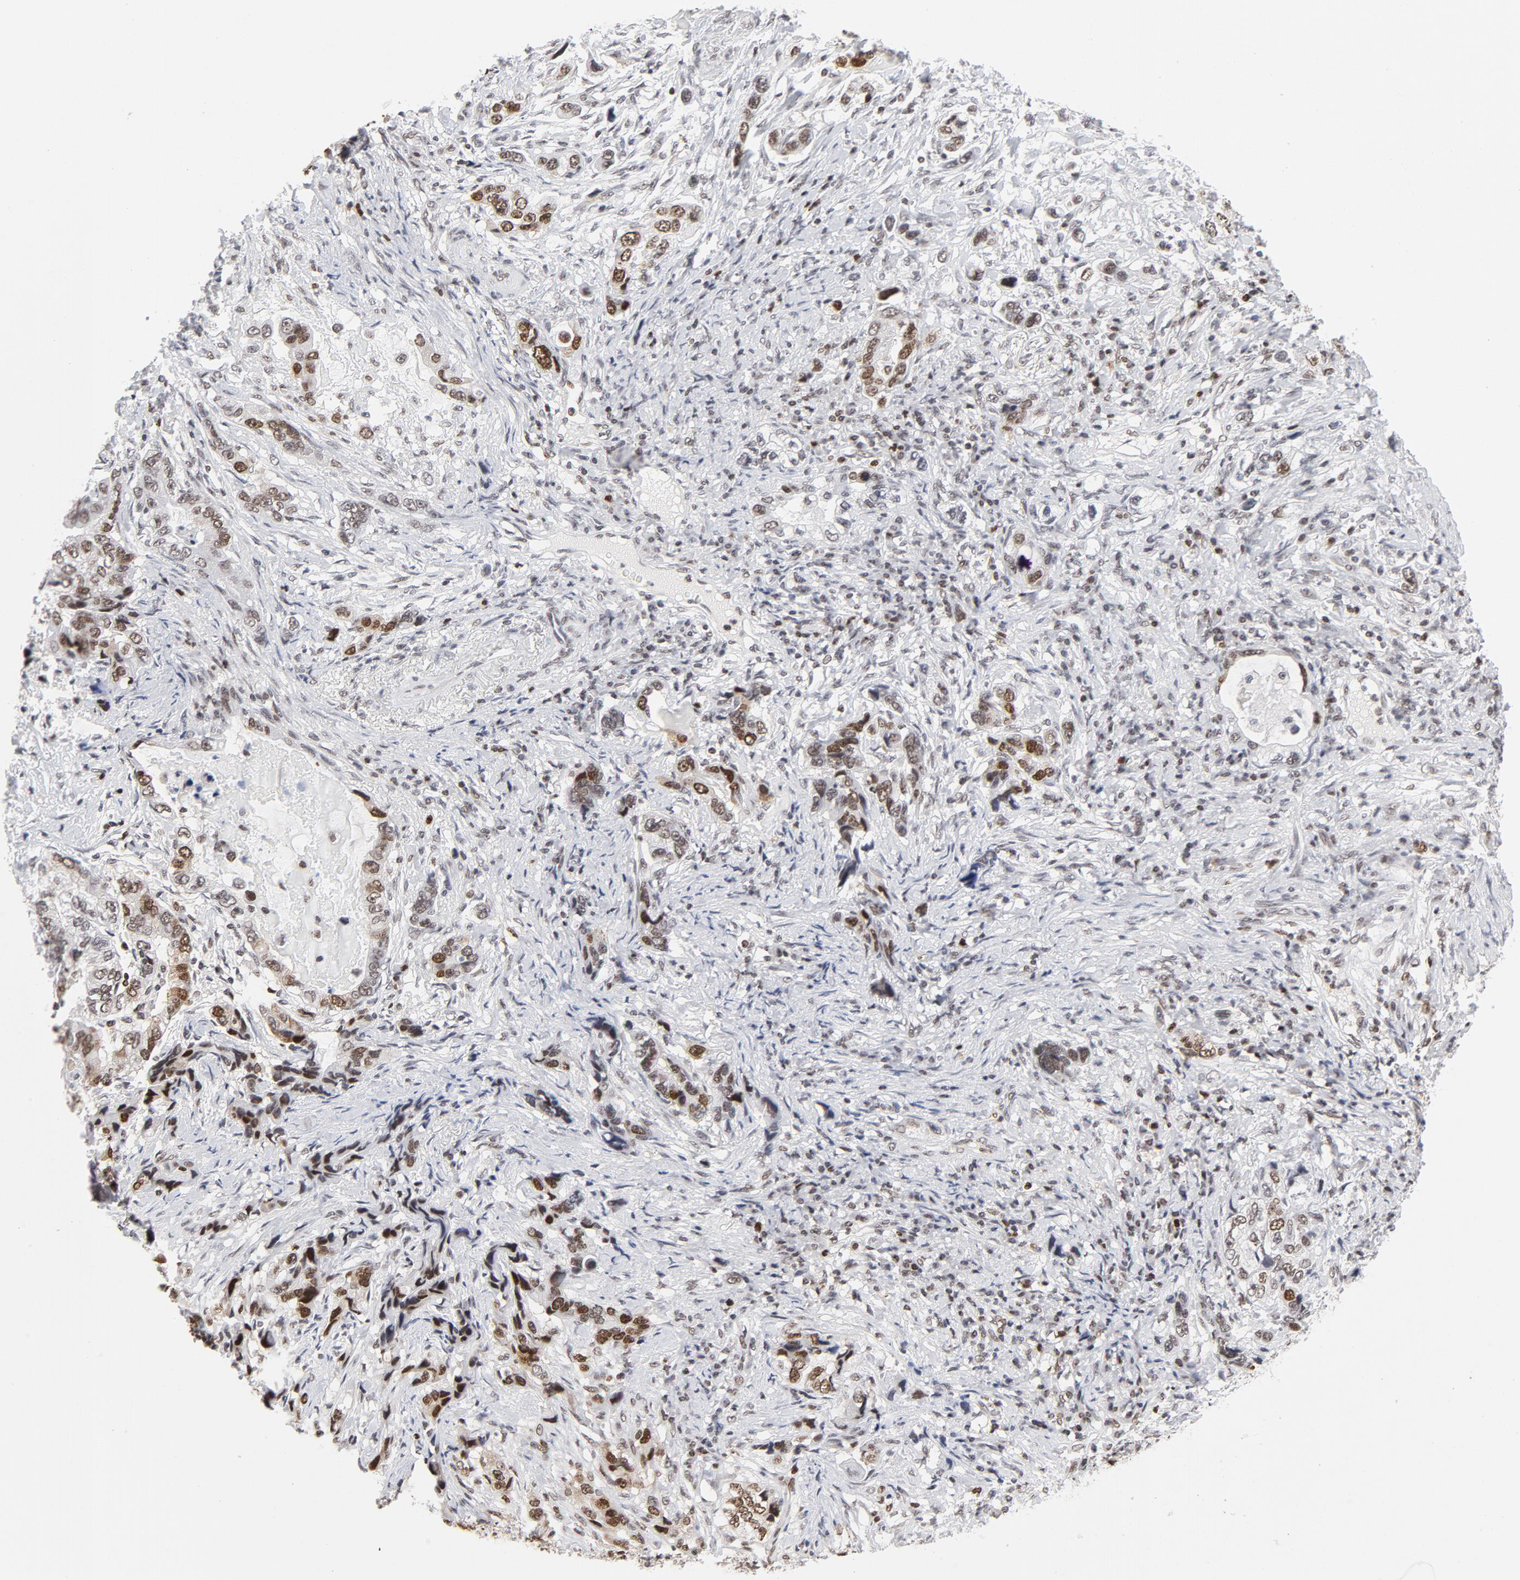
{"staining": {"intensity": "moderate", "quantity": "25%-75%", "location": "nuclear"}, "tissue": "stomach cancer", "cell_type": "Tumor cells", "image_type": "cancer", "snomed": [{"axis": "morphology", "description": "Adenocarcinoma, NOS"}, {"axis": "topography", "description": "Stomach, lower"}], "caption": "This histopathology image demonstrates immunohistochemistry (IHC) staining of stomach cancer, with medium moderate nuclear positivity in approximately 25%-75% of tumor cells.", "gene": "RFC4", "patient": {"sex": "female", "age": 93}}